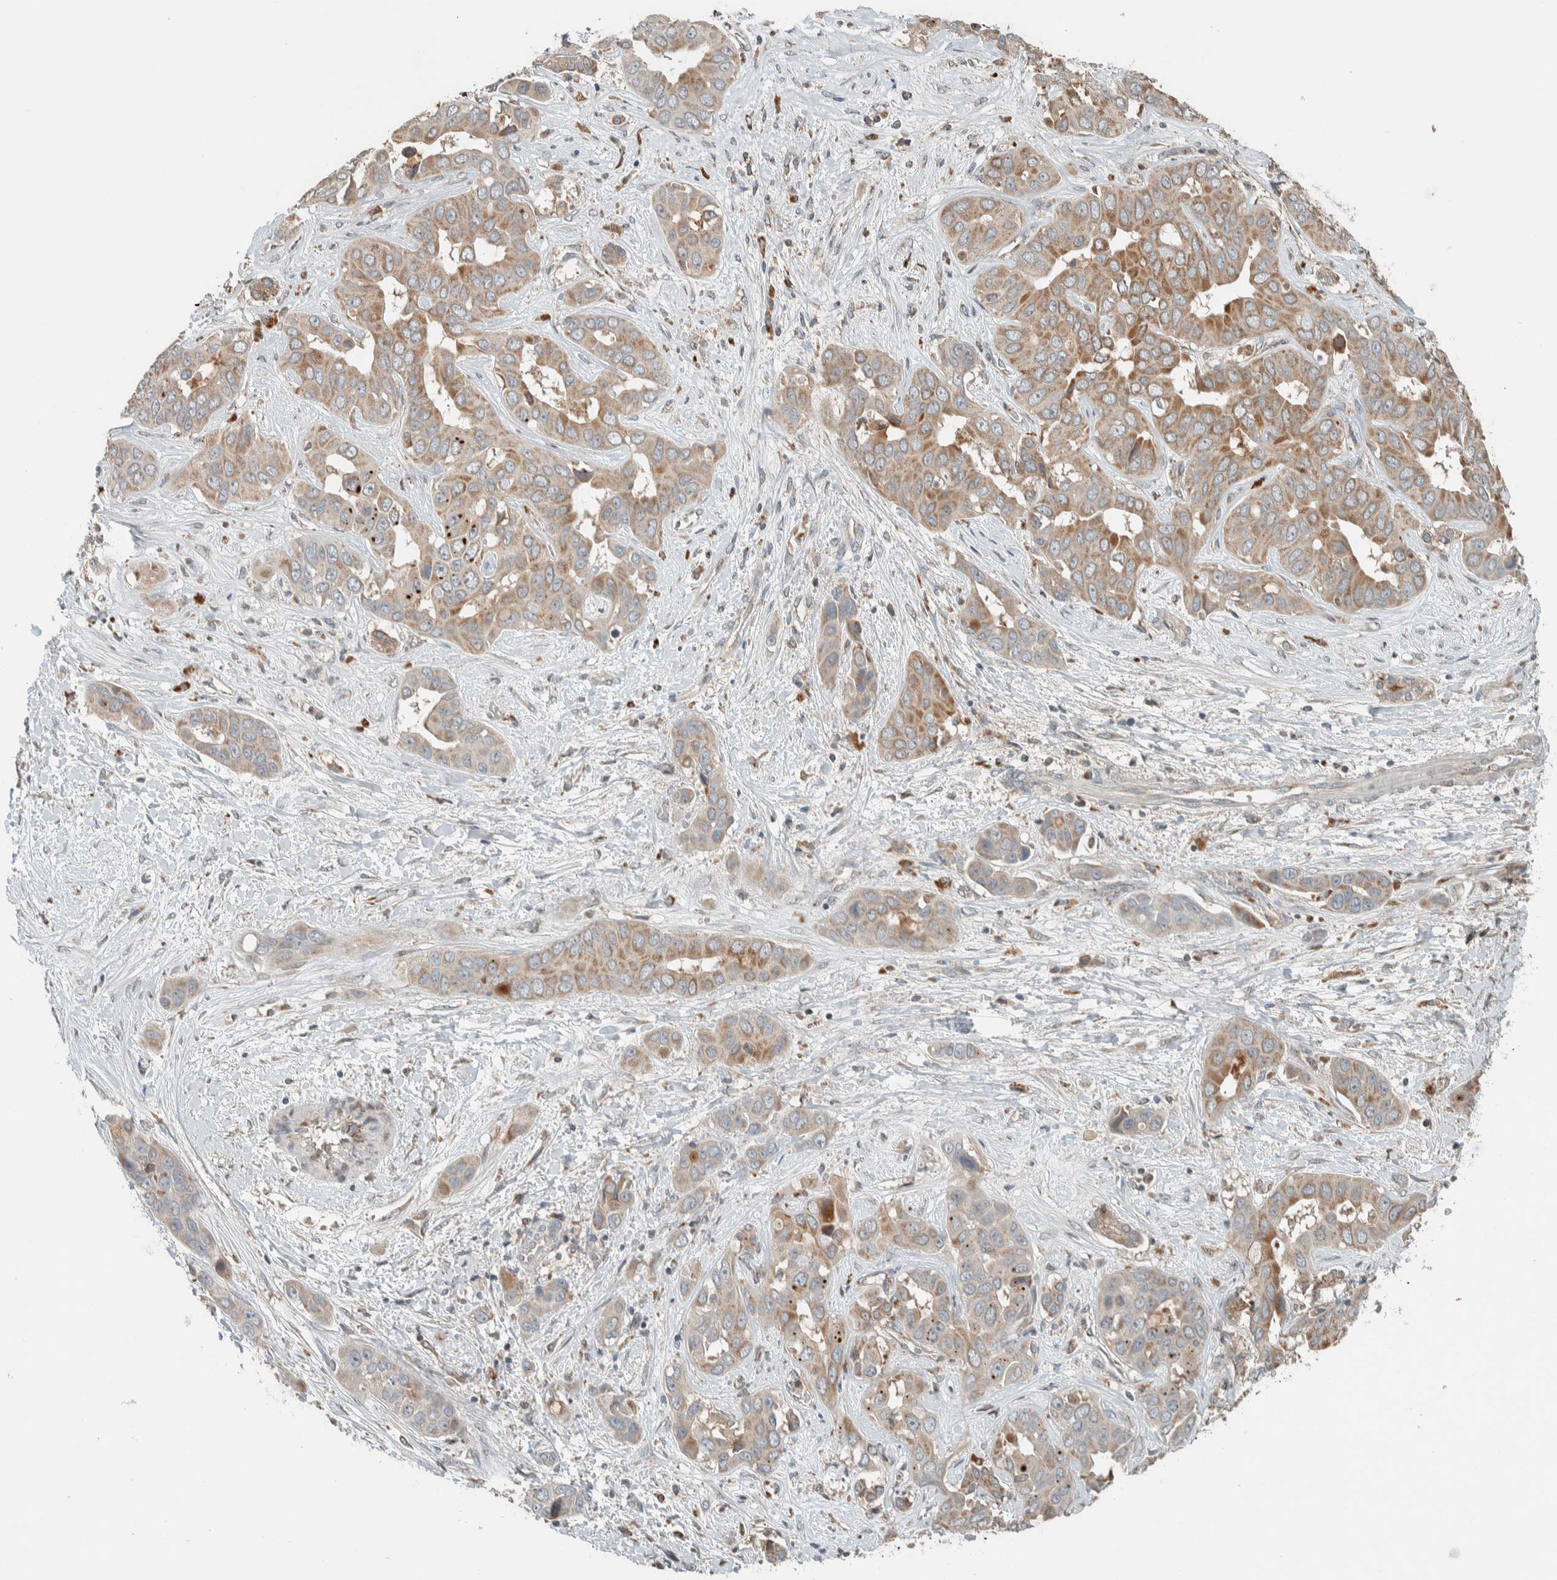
{"staining": {"intensity": "weak", "quantity": ">75%", "location": "cytoplasmic/membranous"}, "tissue": "liver cancer", "cell_type": "Tumor cells", "image_type": "cancer", "snomed": [{"axis": "morphology", "description": "Cholangiocarcinoma"}, {"axis": "topography", "description": "Liver"}], "caption": "Immunohistochemical staining of human cholangiocarcinoma (liver) displays low levels of weak cytoplasmic/membranous protein positivity in about >75% of tumor cells. The protein is shown in brown color, while the nuclei are stained blue.", "gene": "NBR1", "patient": {"sex": "female", "age": 52}}